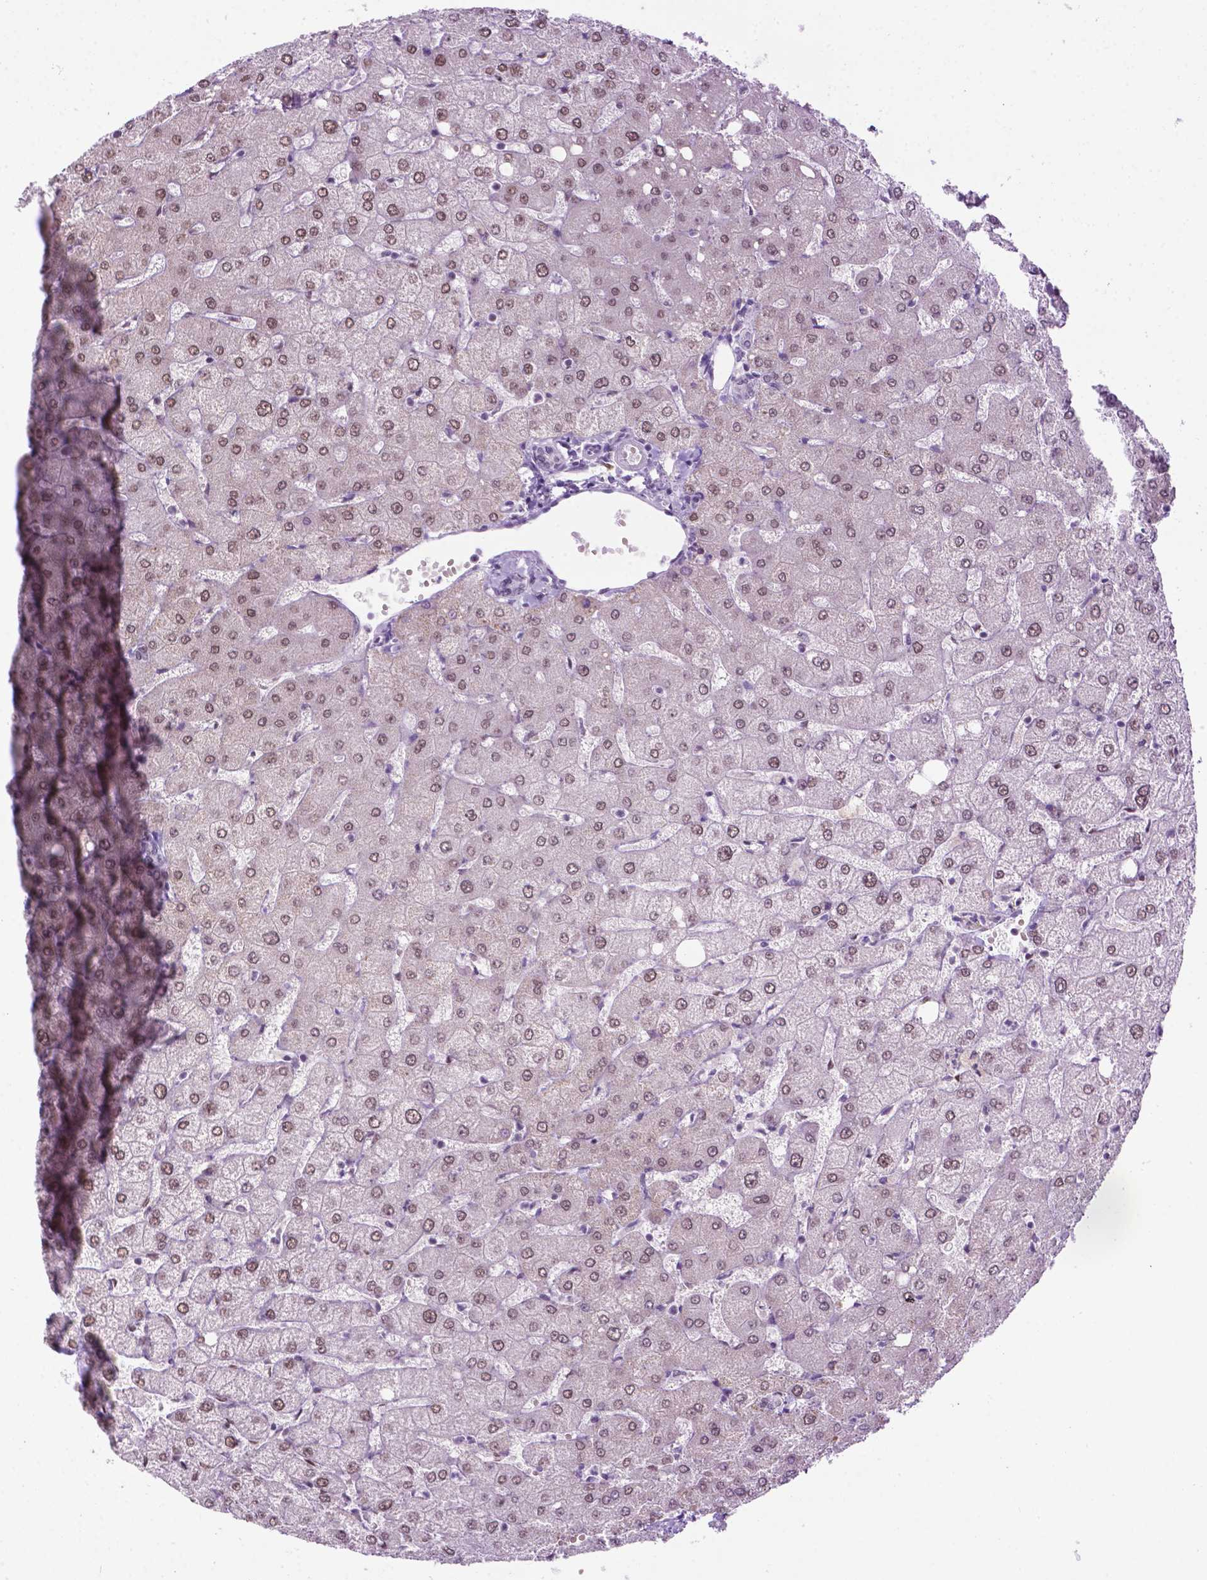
{"staining": {"intensity": "negative", "quantity": "none", "location": "none"}, "tissue": "liver", "cell_type": "Cholangiocytes", "image_type": "normal", "snomed": [{"axis": "morphology", "description": "Normal tissue, NOS"}, {"axis": "topography", "description": "Liver"}], "caption": "Histopathology image shows no significant protein expression in cholangiocytes of benign liver.", "gene": "COL23A1", "patient": {"sex": "female", "age": 54}}